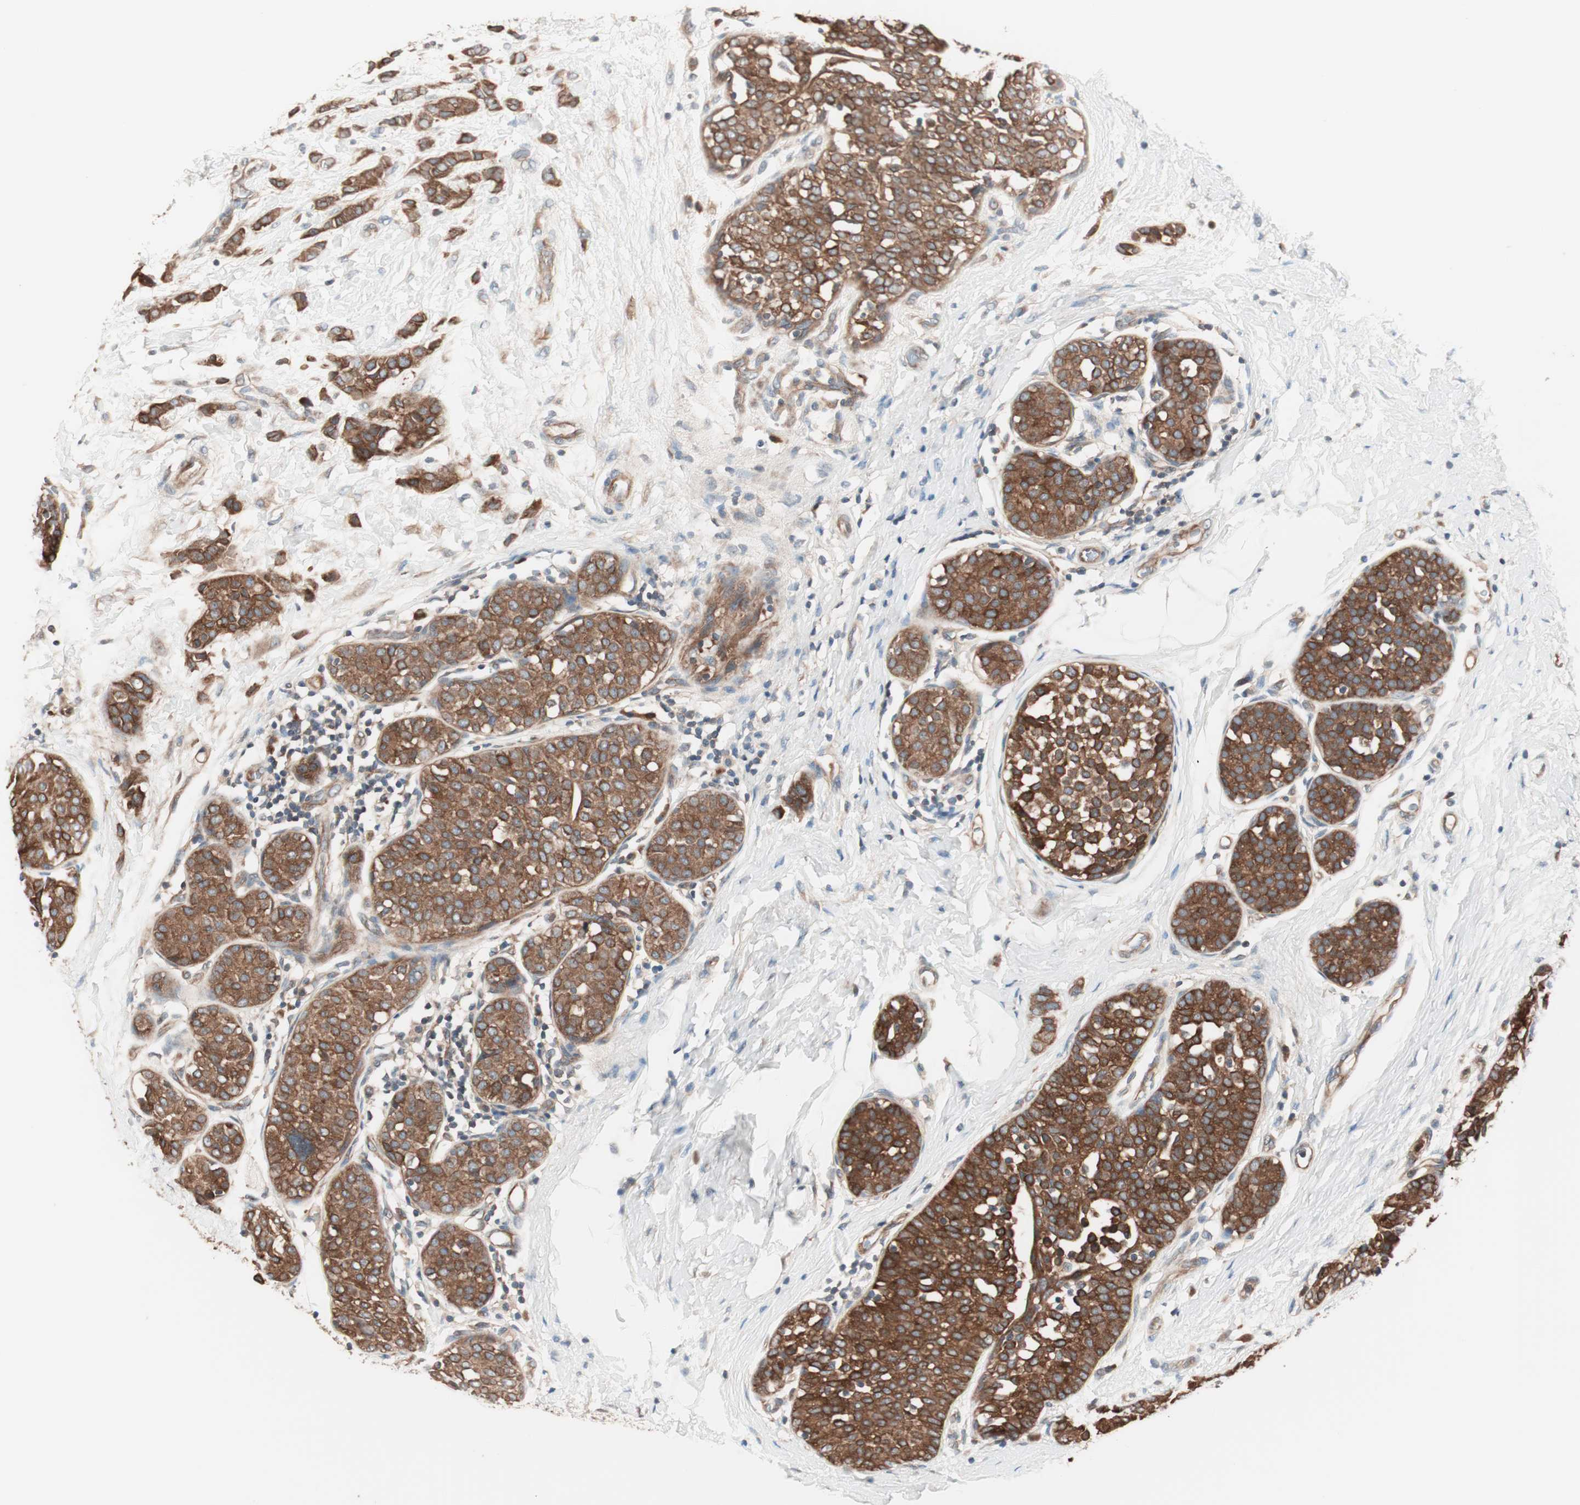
{"staining": {"intensity": "strong", "quantity": ">75%", "location": "cytoplasmic/membranous"}, "tissue": "breast cancer", "cell_type": "Tumor cells", "image_type": "cancer", "snomed": [{"axis": "morphology", "description": "Lobular carcinoma, in situ"}, {"axis": "morphology", "description": "Lobular carcinoma"}, {"axis": "topography", "description": "Breast"}], "caption": "Immunohistochemical staining of human breast cancer (lobular carcinoma) exhibits strong cytoplasmic/membranous protein staining in about >75% of tumor cells. The protein of interest is stained brown, and the nuclei are stained in blue (DAB IHC with brightfield microscopy, high magnification).", "gene": "TSG101", "patient": {"sex": "female", "age": 41}}